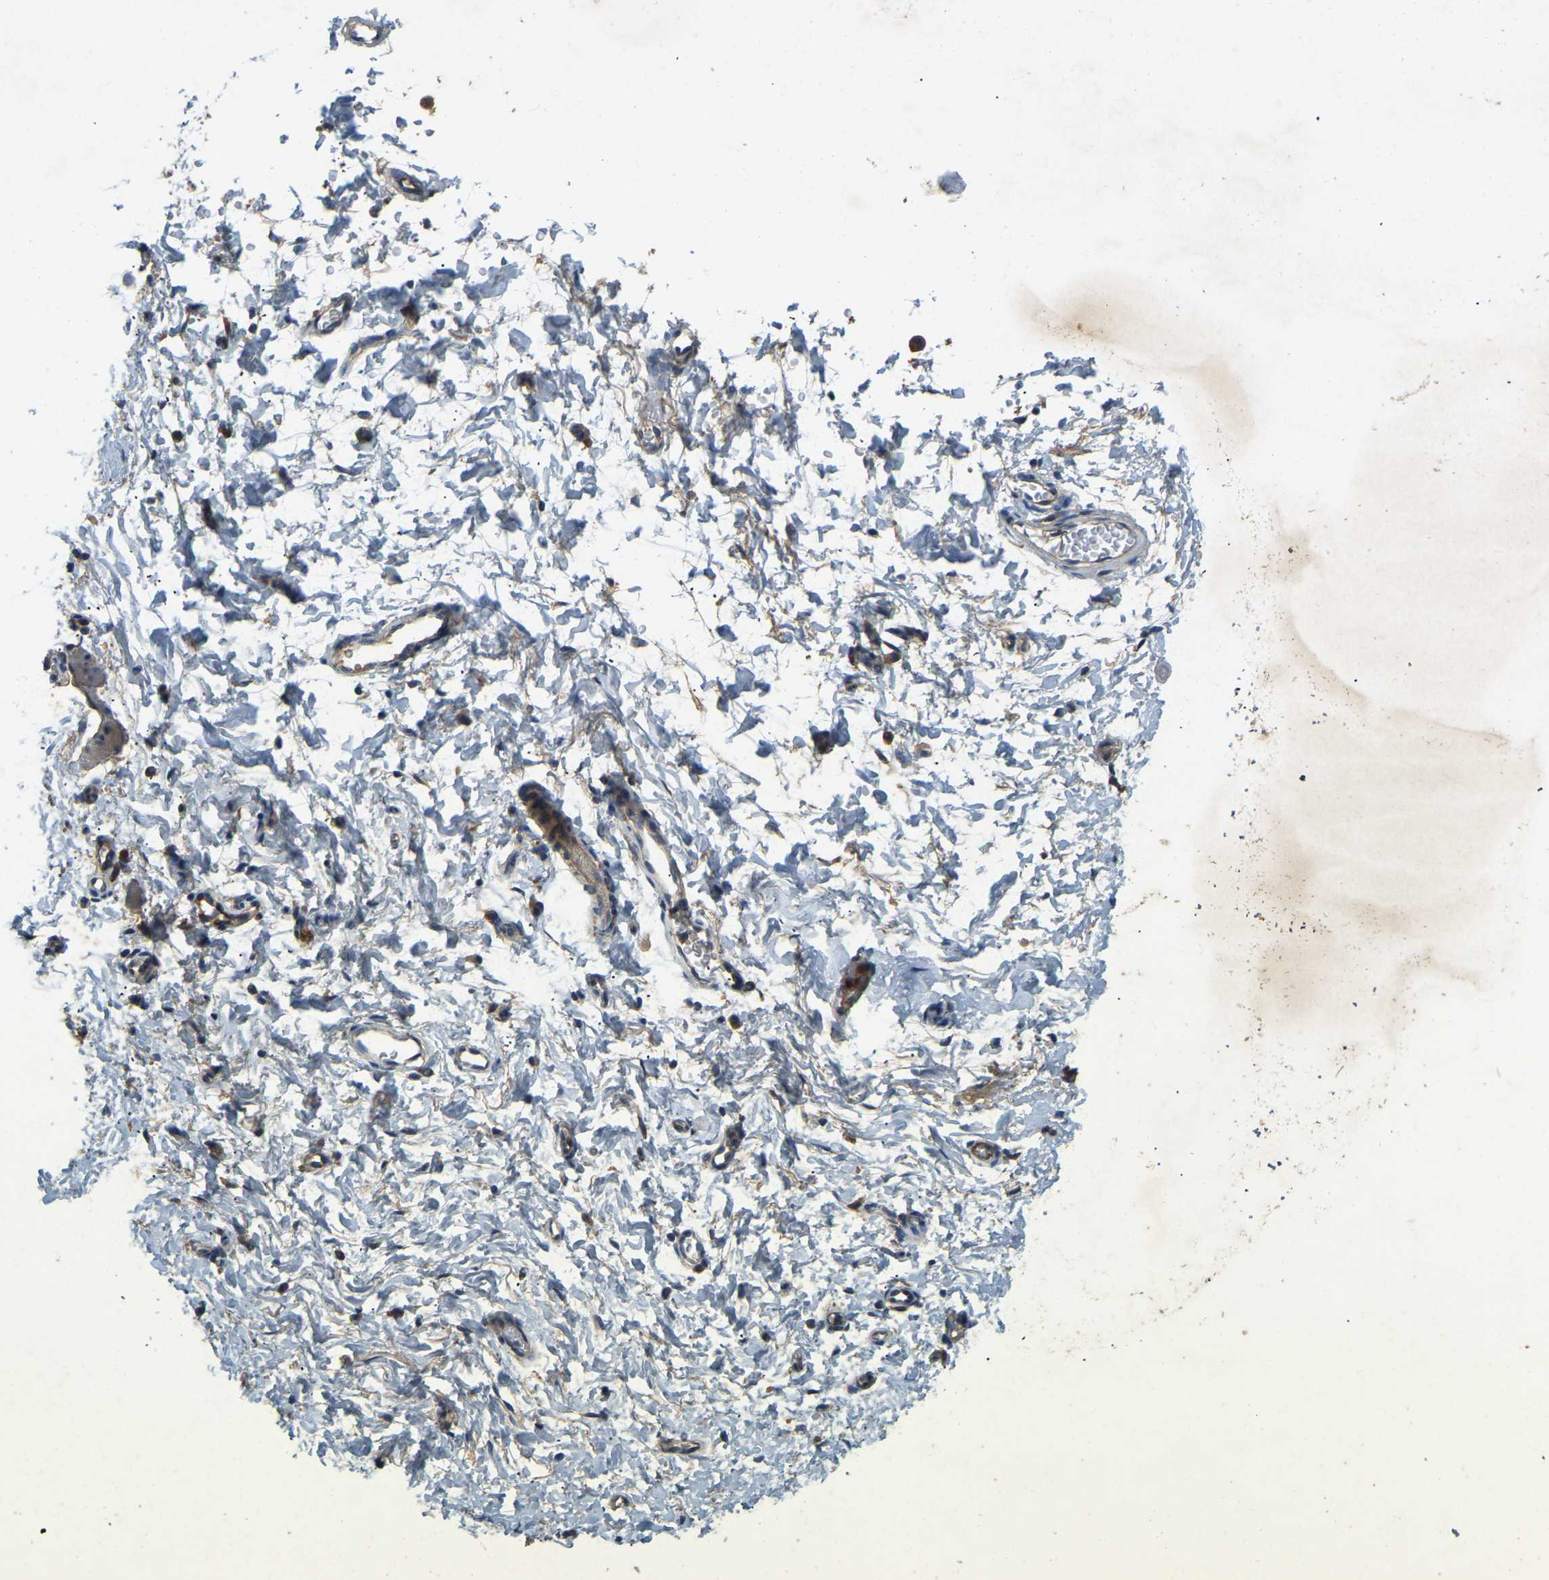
{"staining": {"intensity": "weak", "quantity": ">75%", "location": "cytoplasmic/membranous"}, "tissue": "adipose tissue", "cell_type": "Adipocytes", "image_type": "normal", "snomed": [{"axis": "morphology", "description": "Normal tissue, NOS"}, {"axis": "topography", "description": "Cartilage tissue"}, {"axis": "topography", "description": "Bronchus"}], "caption": "Protein analysis of normal adipose tissue reveals weak cytoplasmic/membranous expression in about >75% of adipocytes. The protein of interest is stained brown, and the nuclei are stained in blue (DAB (3,3'-diaminobenzidine) IHC with brightfield microscopy, high magnification).", "gene": "ATP8B1", "patient": {"sex": "female", "age": 53}}